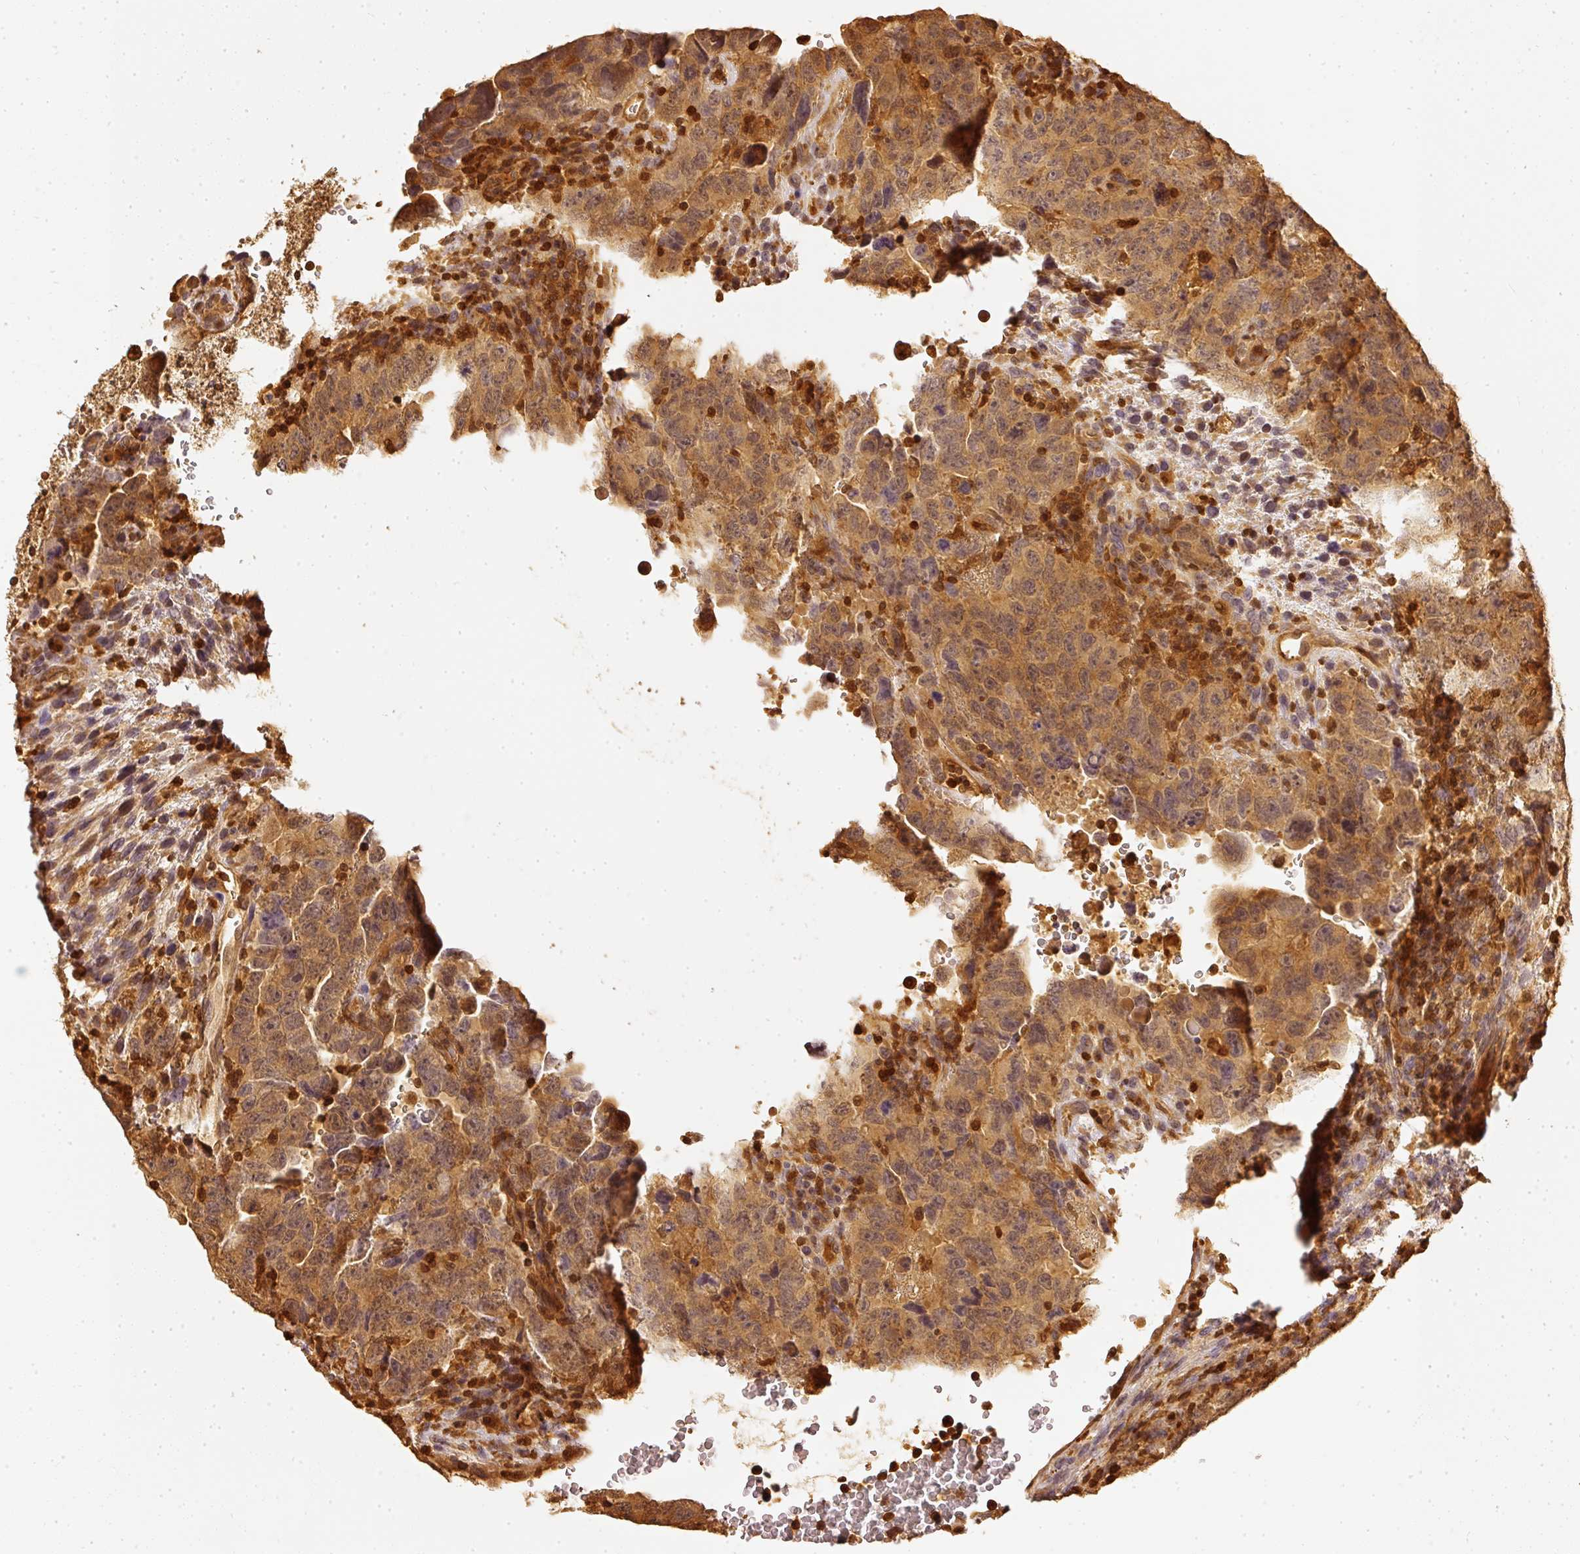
{"staining": {"intensity": "moderate", "quantity": ">75%", "location": "cytoplasmic/membranous"}, "tissue": "testis cancer", "cell_type": "Tumor cells", "image_type": "cancer", "snomed": [{"axis": "morphology", "description": "Carcinoma, Embryonal, NOS"}, {"axis": "topography", "description": "Testis"}], "caption": "IHC histopathology image of testis embryonal carcinoma stained for a protein (brown), which reveals medium levels of moderate cytoplasmic/membranous expression in about >75% of tumor cells.", "gene": "PFN1", "patient": {"sex": "male", "age": 24}}